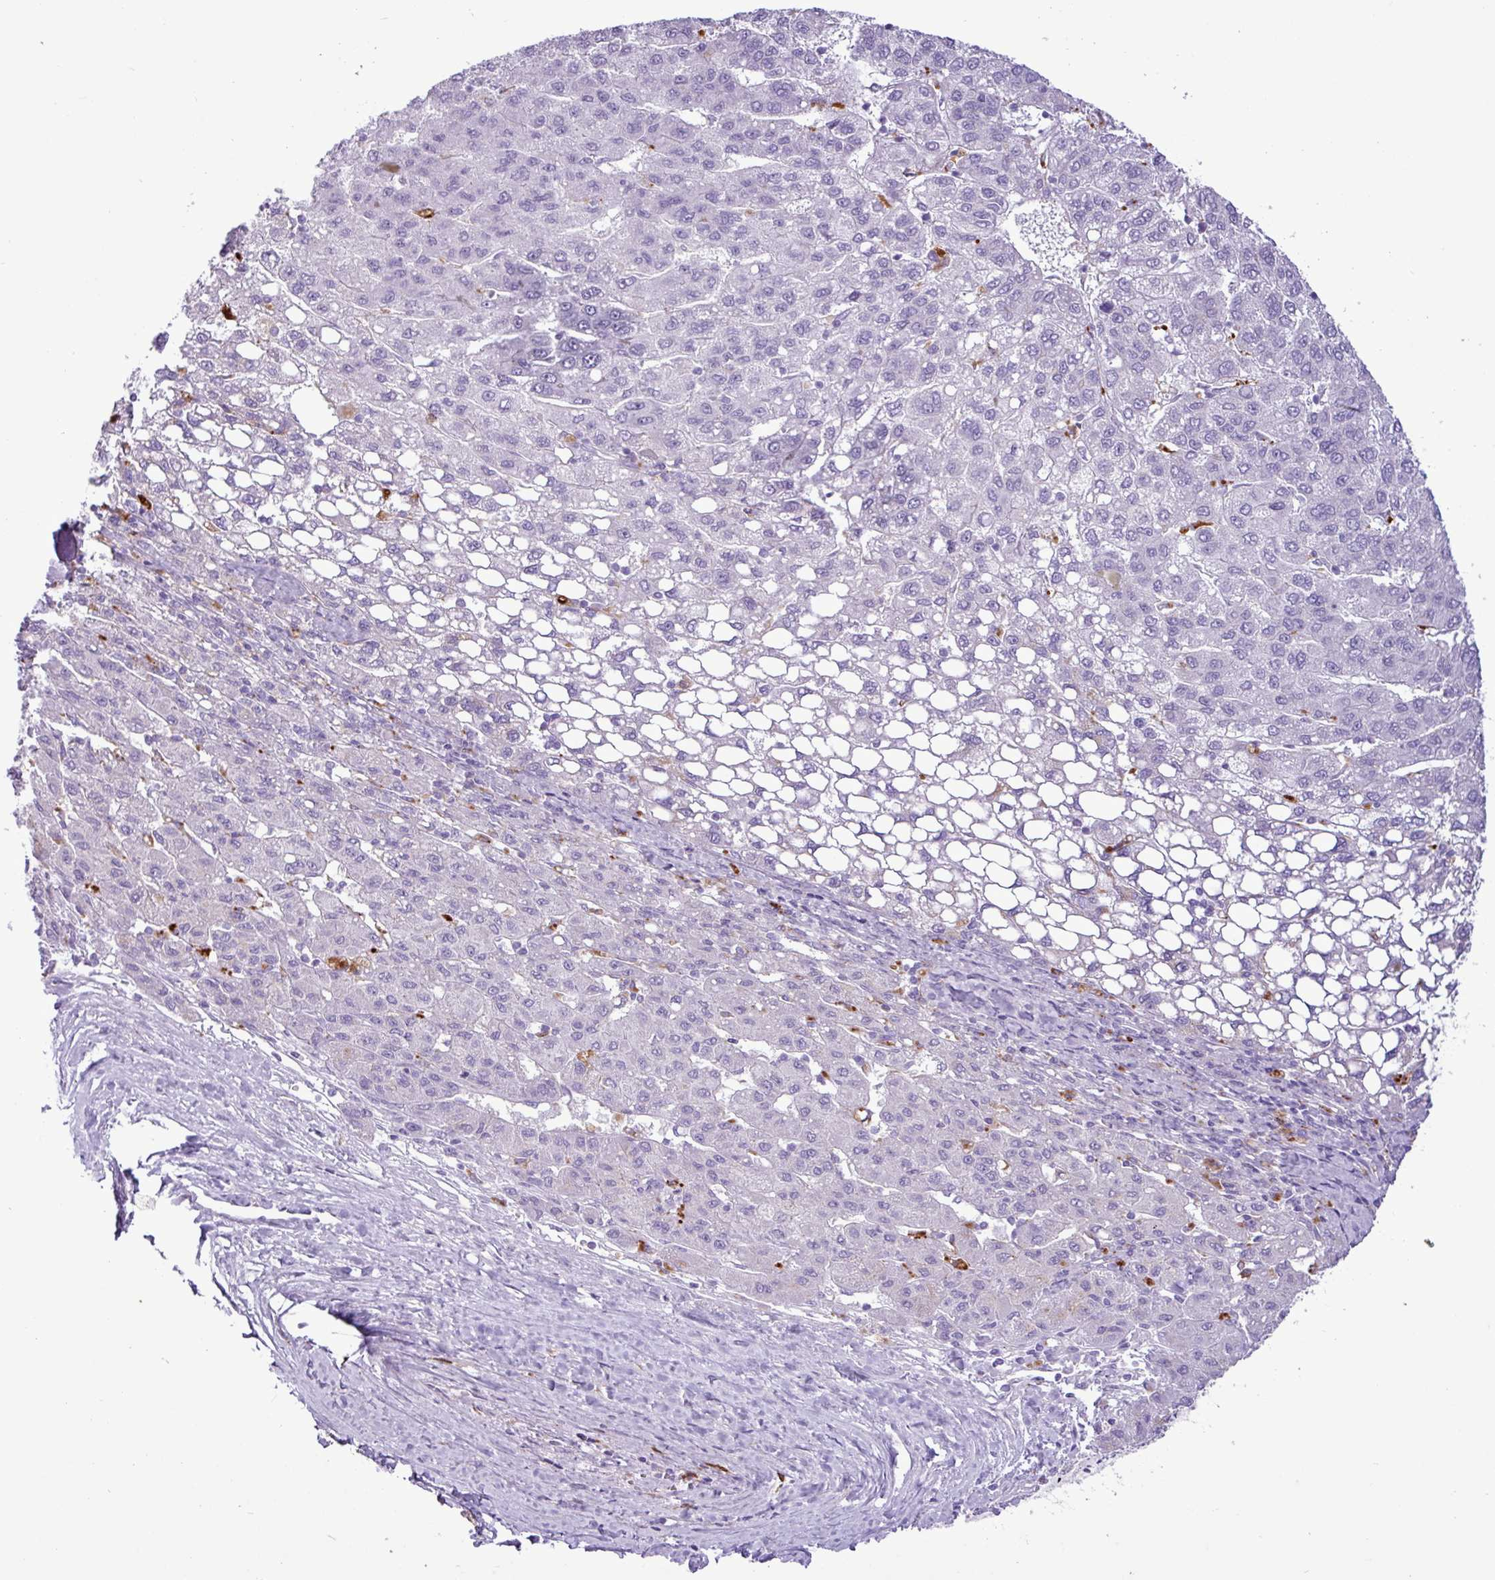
{"staining": {"intensity": "negative", "quantity": "none", "location": "none"}, "tissue": "liver cancer", "cell_type": "Tumor cells", "image_type": "cancer", "snomed": [{"axis": "morphology", "description": "Carcinoma, Hepatocellular, NOS"}, {"axis": "topography", "description": "Liver"}], "caption": "The photomicrograph reveals no staining of tumor cells in liver cancer.", "gene": "TMEM200C", "patient": {"sex": "female", "age": 82}}